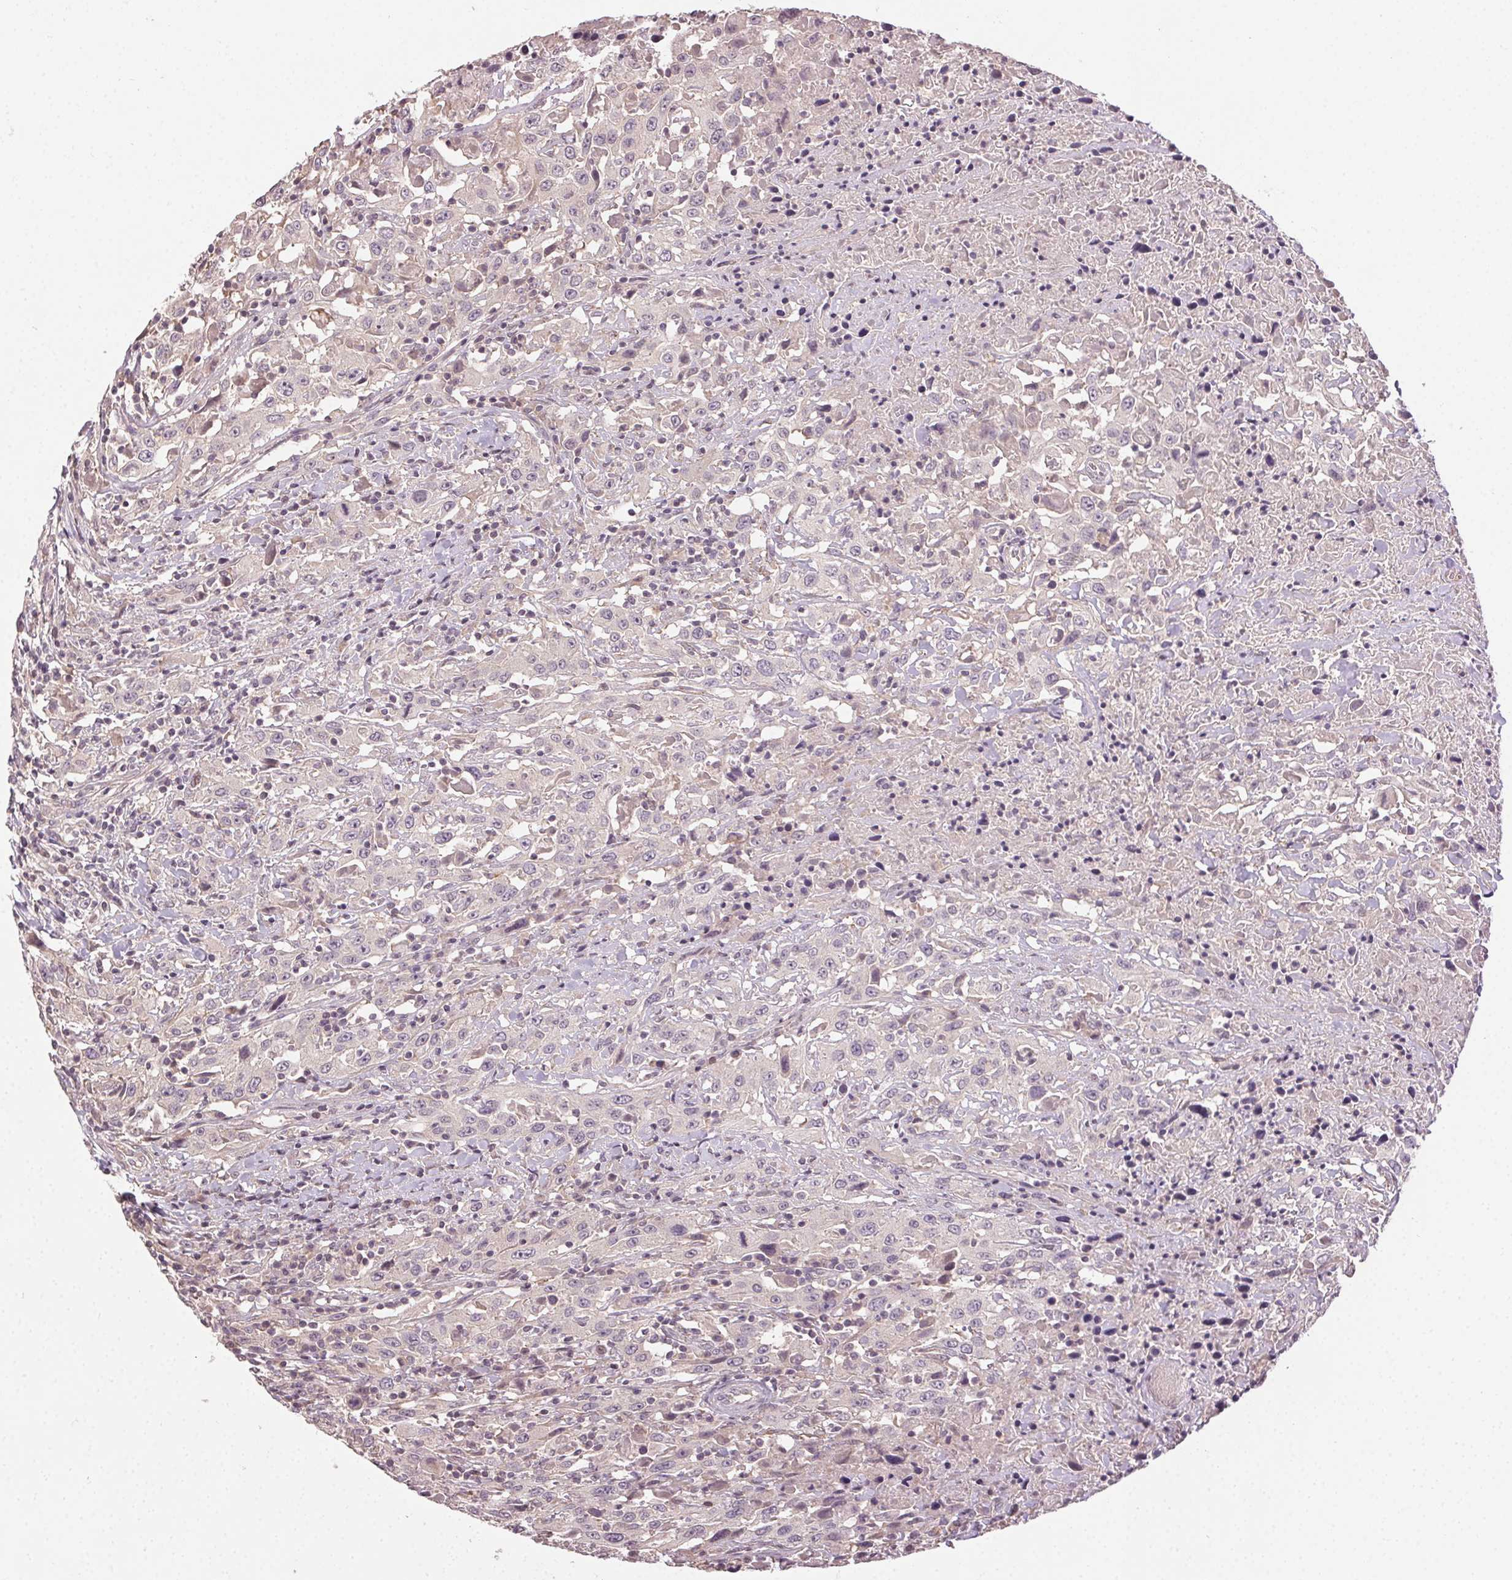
{"staining": {"intensity": "negative", "quantity": "none", "location": "none"}, "tissue": "urothelial cancer", "cell_type": "Tumor cells", "image_type": "cancer", "snomed": [{"axis": "morphology", "description": "Urothelial carcinoma, High grade"}, {"axis": "topography", "description": "Urinary bladder"}], "caption": "Tumor cells are negative for brown protein staining in urothelial carcinoma (high-grade).", "gene": "ATP1B3", "patient": {"sex": "male", "age": 61}}